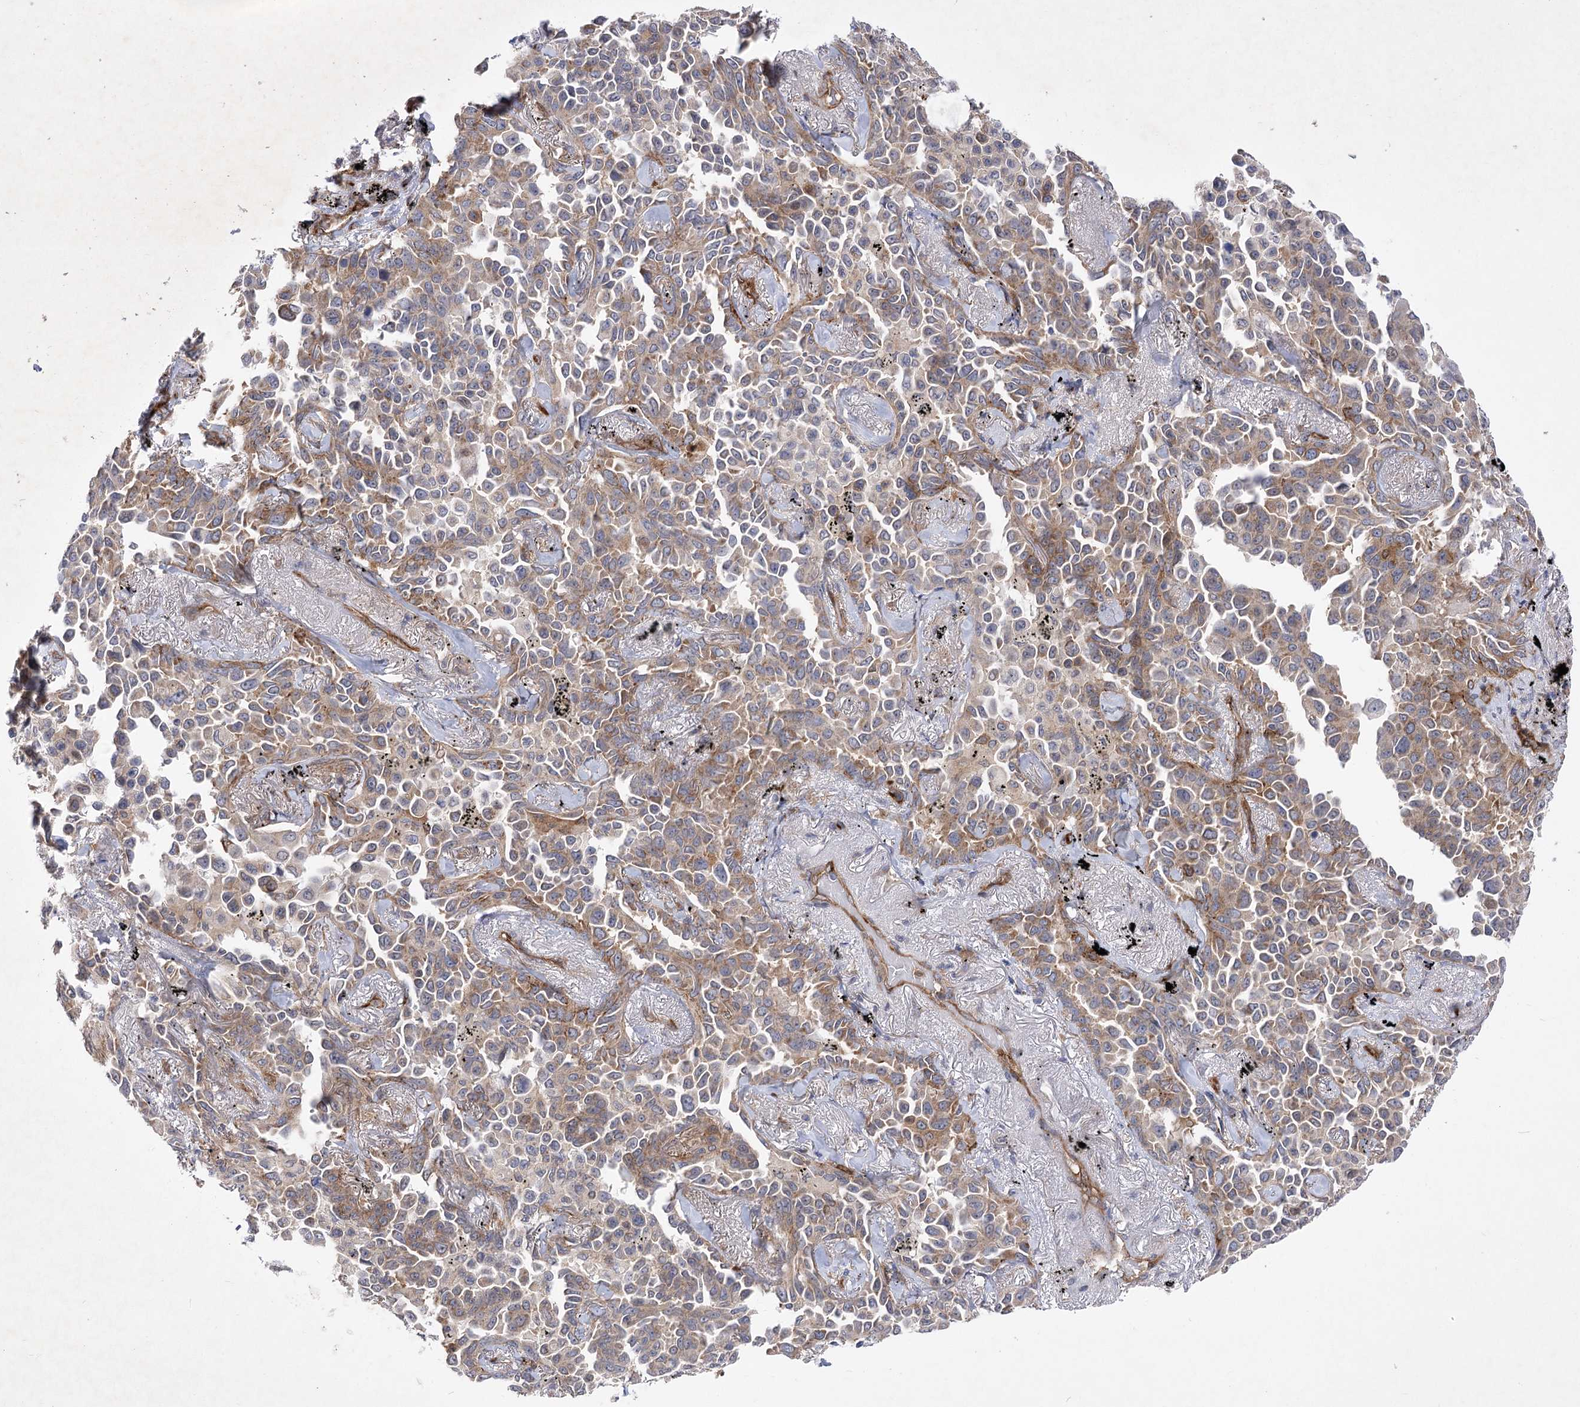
{"staining": {"intensity": "moderate", "quantity": "<25%", "location": "cytoplasmic/membranous"}, "tissue": "lung cancer", "cell_type": "Tumor cells", "image_type": "cancer", "snomed": [{"axis": "morphology", "description": "Adenocarcinoma, NOS"}, {"axis": "topography", "description": "Lung"}], "caption": "A photomicrograph of adenocarcinoma (lung) stained for a protein displays moderate cytoplasmic/membranous brown staining in tumor cells.", "gene": "ARHGAP31", "patient": {"sex": "female", "age": 67}}